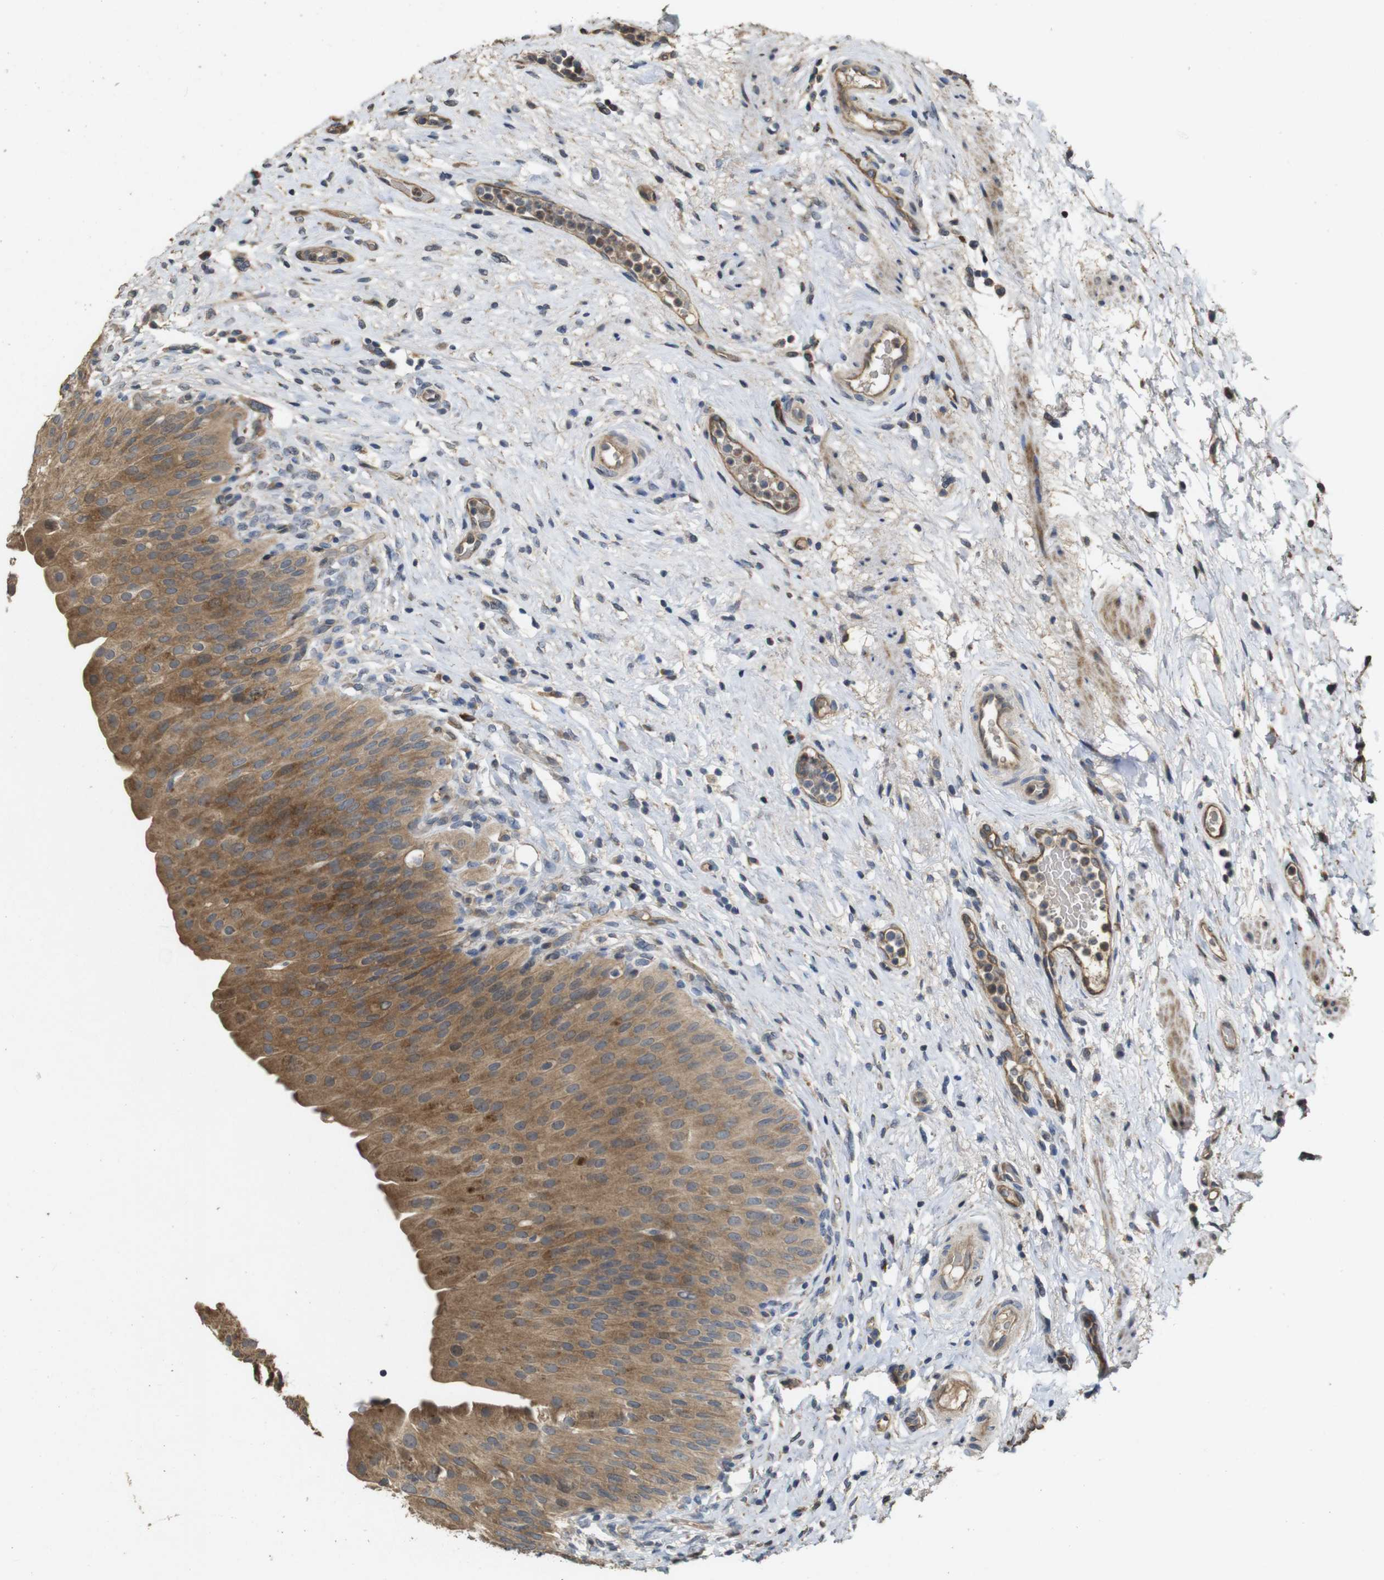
{"staining": {"intensity": "moderate", "quantity": ">75%", "location": "cytoplasmic/membranous"}, "tissue": "urinary bladder", "cell_type": "Urothelial cells", "image_type": "normal", "snomed": [{"axis": "morphology", "description": "Normal tissue, NOS"}, {"axis": "morphology", "description": "Urothelial carcinoma, High grade"}, {"axis": "topography", "description": "Urinary bladder"}], "caption": "A micrograph showing moderate cytoplasmic/membranous positivity in about >75% of urothelial cells in benign urinary bladder, as visualized by brown immunohistochemical staining.", "gene": "PCDHB10", "patient": {"sex": "male", "age": 46}}